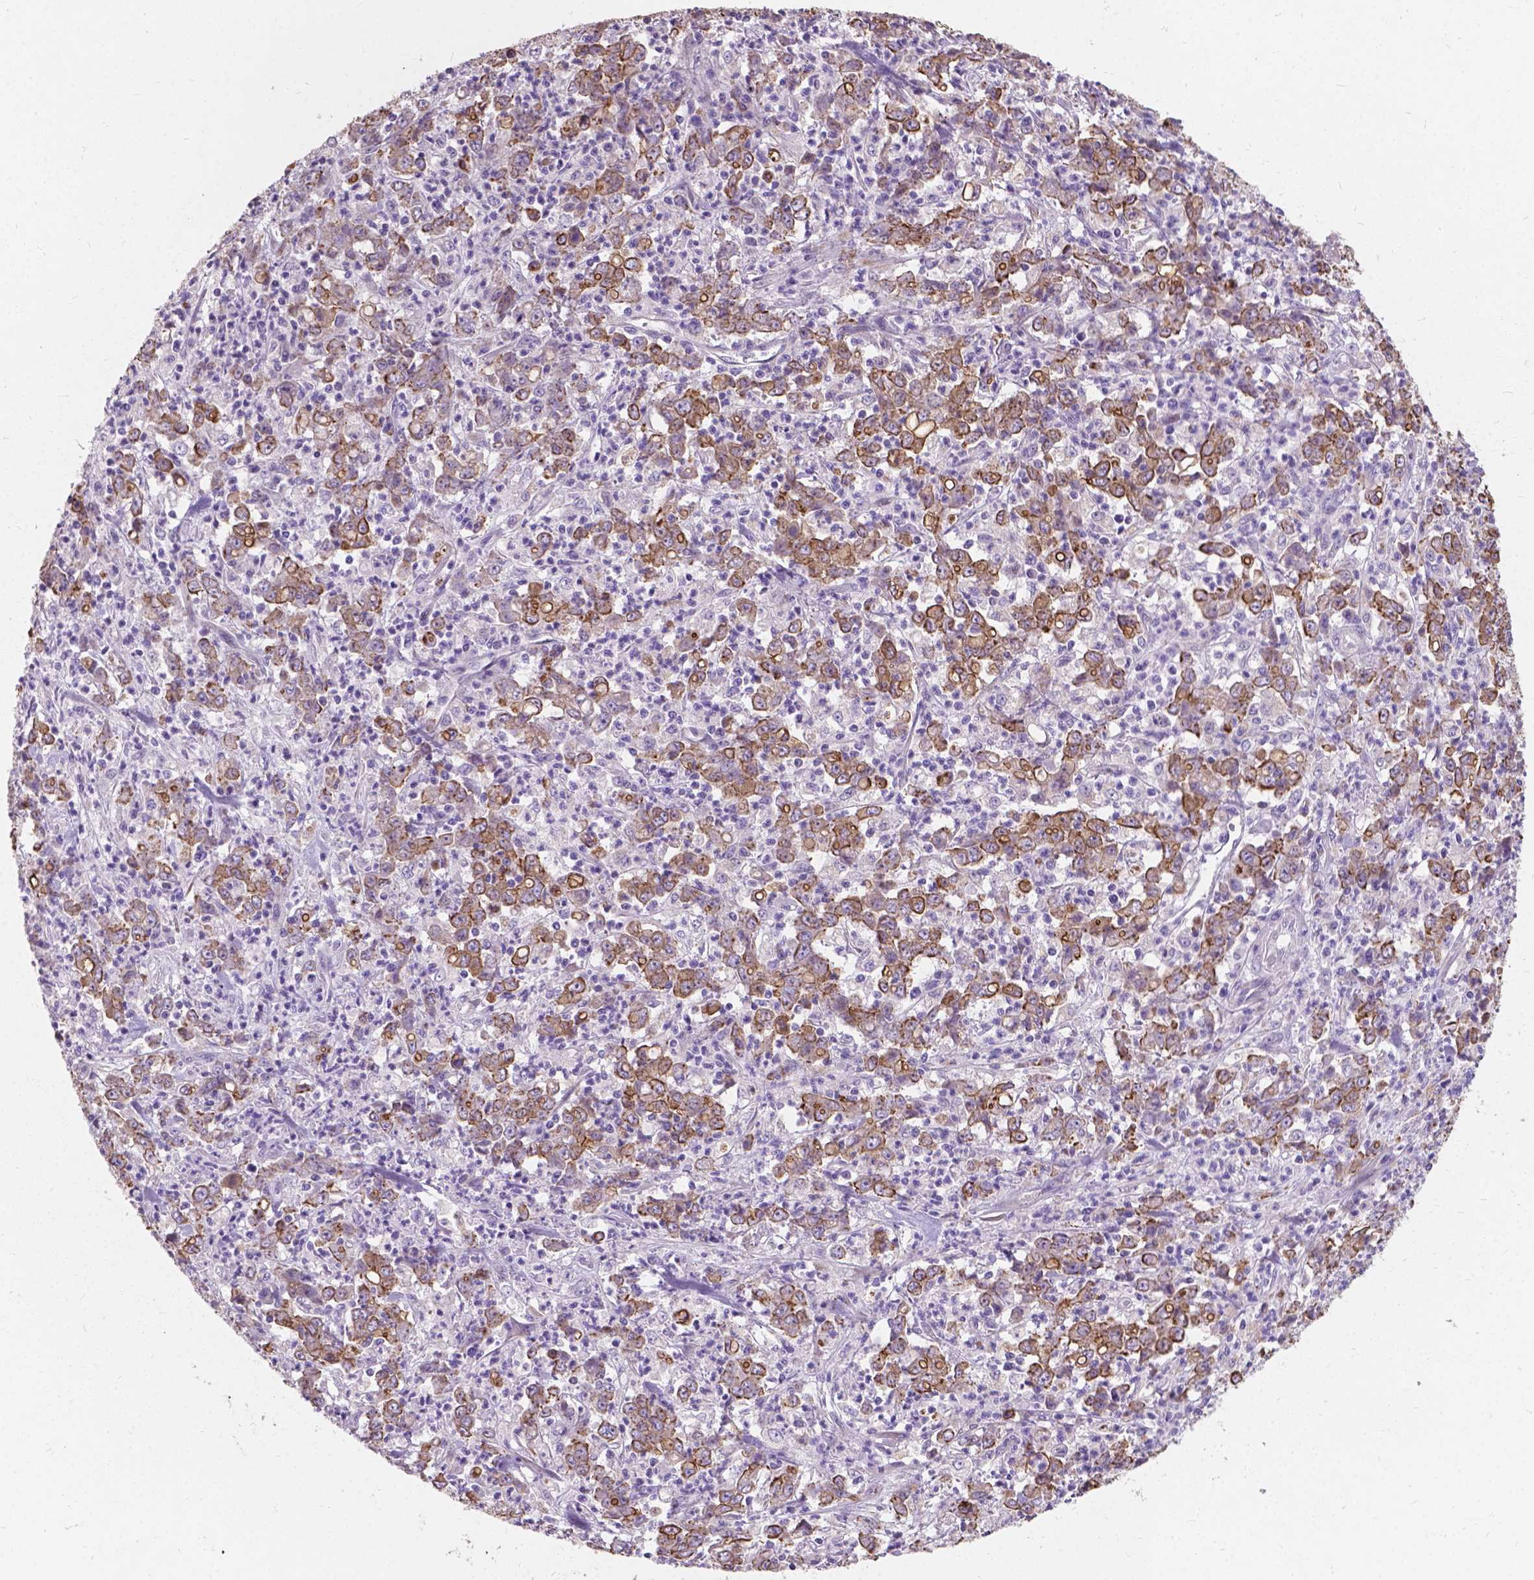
{"staining": {"intensity": "moderate", "quantity": "<25%", "location": "cytoplasmic/membranous"}, "tissue": "stomach cancer", "cell_type": "Tumor cells", "image_type": "cancer", "snomed": [{"axis": "morphology", "description": "Adenocarcinoma, NOS"}, {"axis": "topography", "description": "Stomach, lower"}], "caption": "Protein staining by immunohistochemistry demonstrates moderate cytoplasmic/membranous staining in about <25% of tumor cells in stomach cancer (adenocarcinoma).", "gene": "MYH14", "patient": {"sex": "female", "age": 71}}